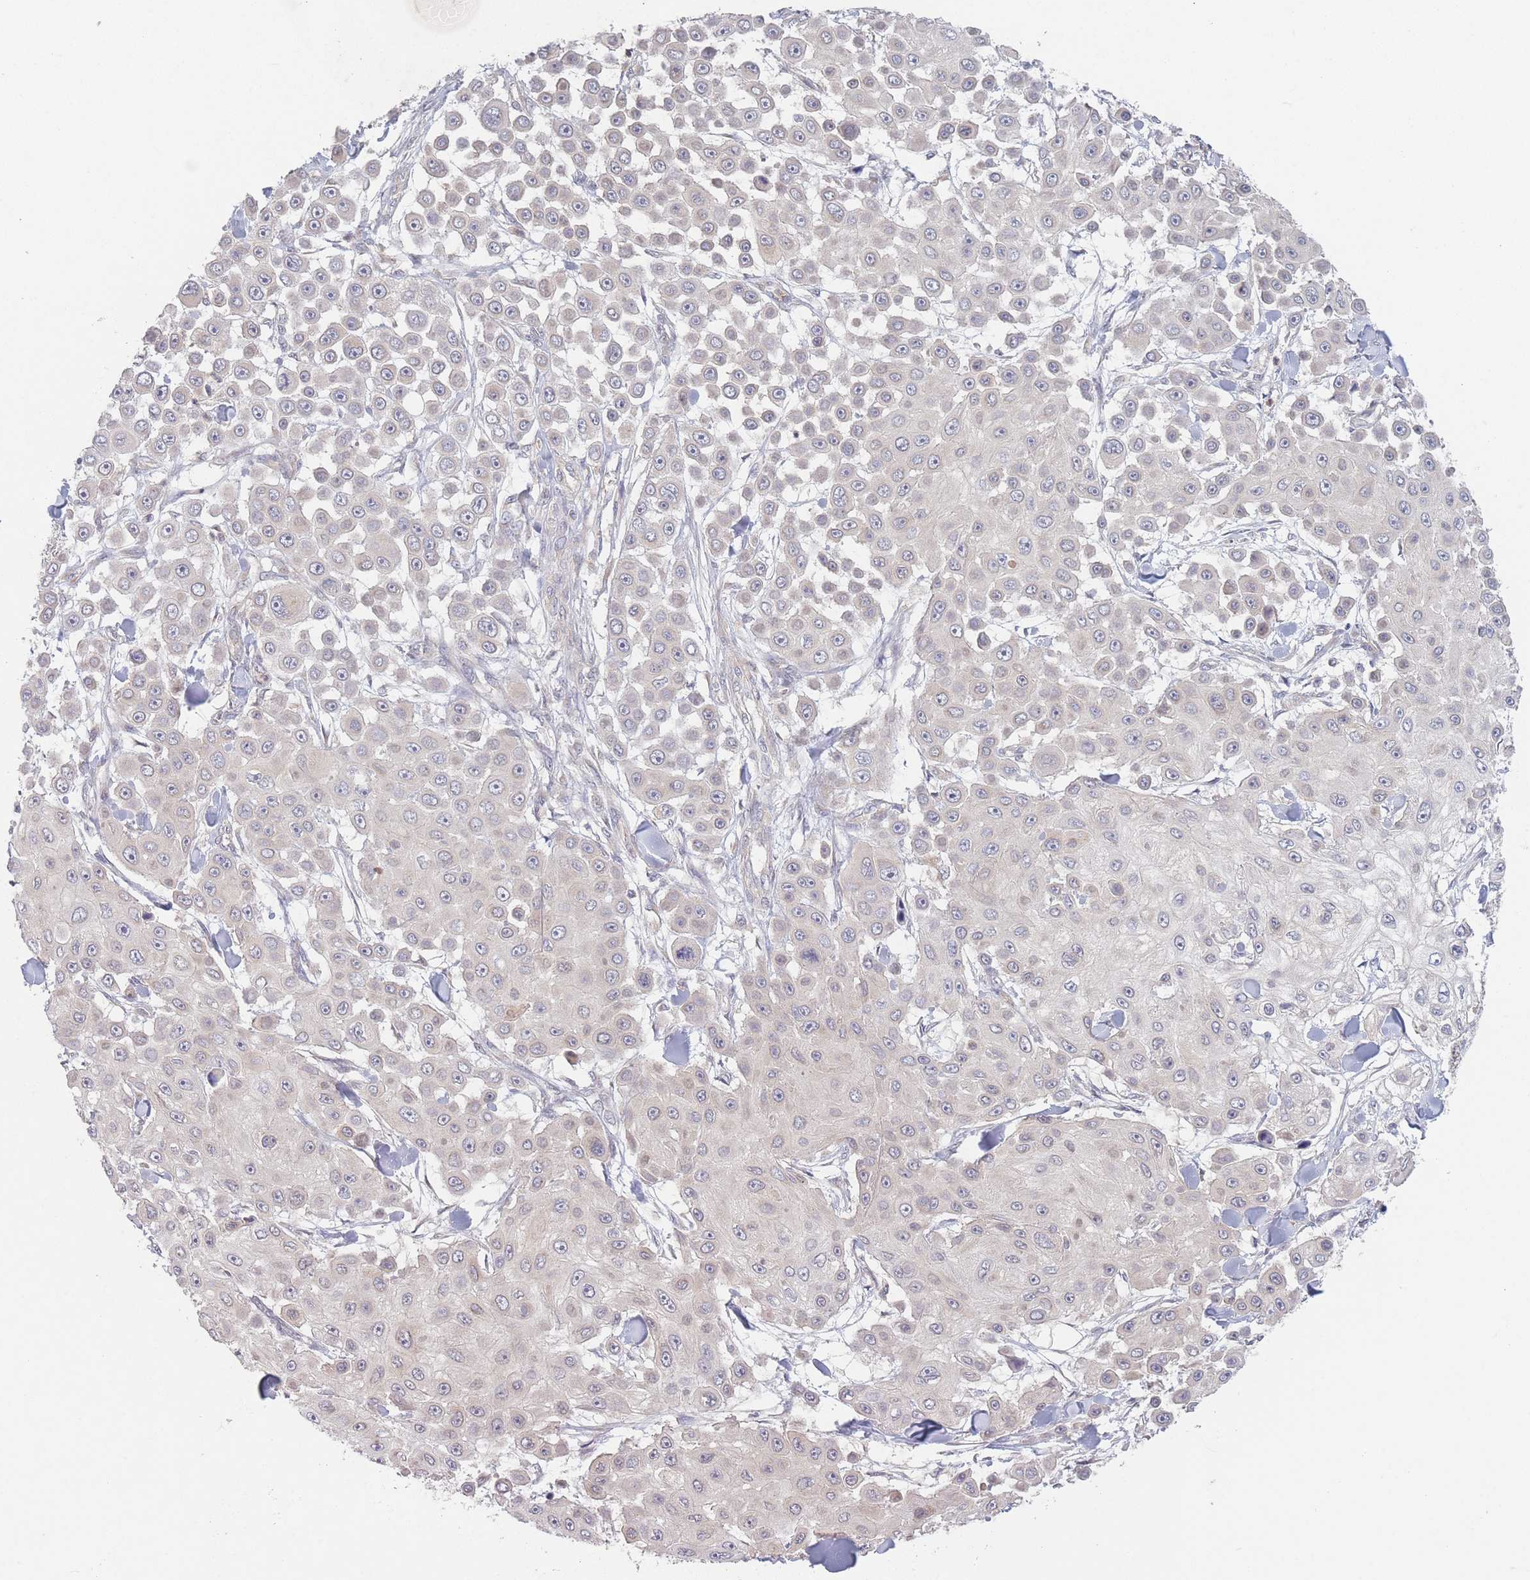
{"staining": {"intensity": "negative", "quantity": "none", "location": "none"}, "tissue": "skin cancer", "cell_type": "Tumor cells", "image_type": "cancer", "snomed": [{"axis": "morphology", "description": "Squamous cell carcinoma, NOS"}, {"axis": "topography", "description": "Skin"}], "caption": "A high-resolution image shows IHC staining of squamous cell carcinoma (skin), which reveals no significant positivity in tumor cells.", "gene": "PPM1A", "patient": {"sex": "male", "age": 67}}